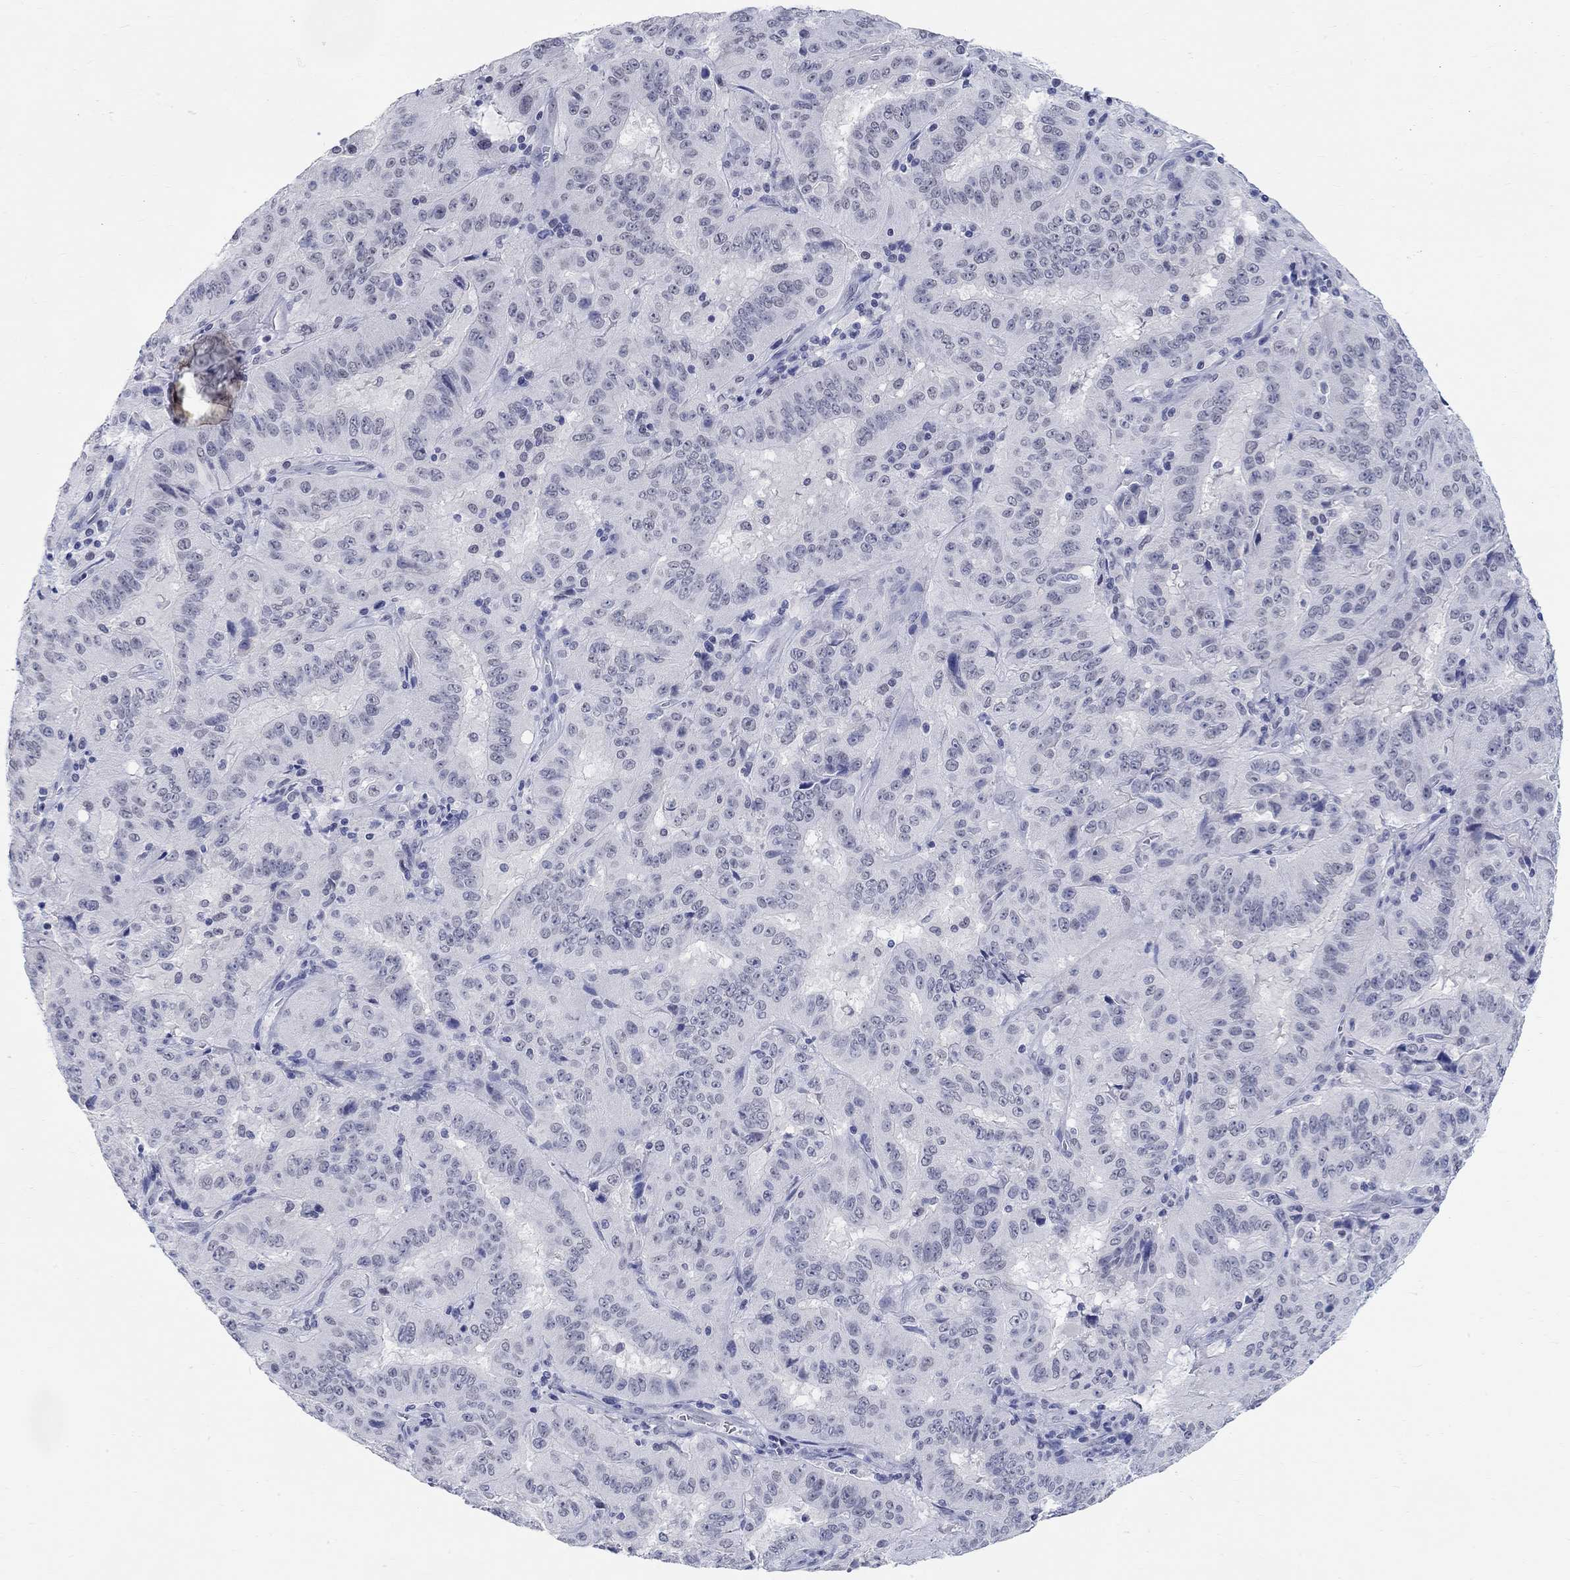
{"staining": {"intensity": "negative", "quantity": "none", "location": "none"}, "tissue": "pancreatic cancer", "cell_type": "Tumor cells", "image_type": "cancer", "snomed": [{"axis": "morphology", "description": "Adenocarcinoma, NOS"}, {"axis": "topography", "description": "Pancreas"}], "caption": "IHC image of neoplastic tissue: human adenocarcinoma (pancreatic) stained with DAB reveals no significant protein positivity in tumor cells.", "gene": "ANKS1B", "patient": {"sex": "male", "age": 63}}